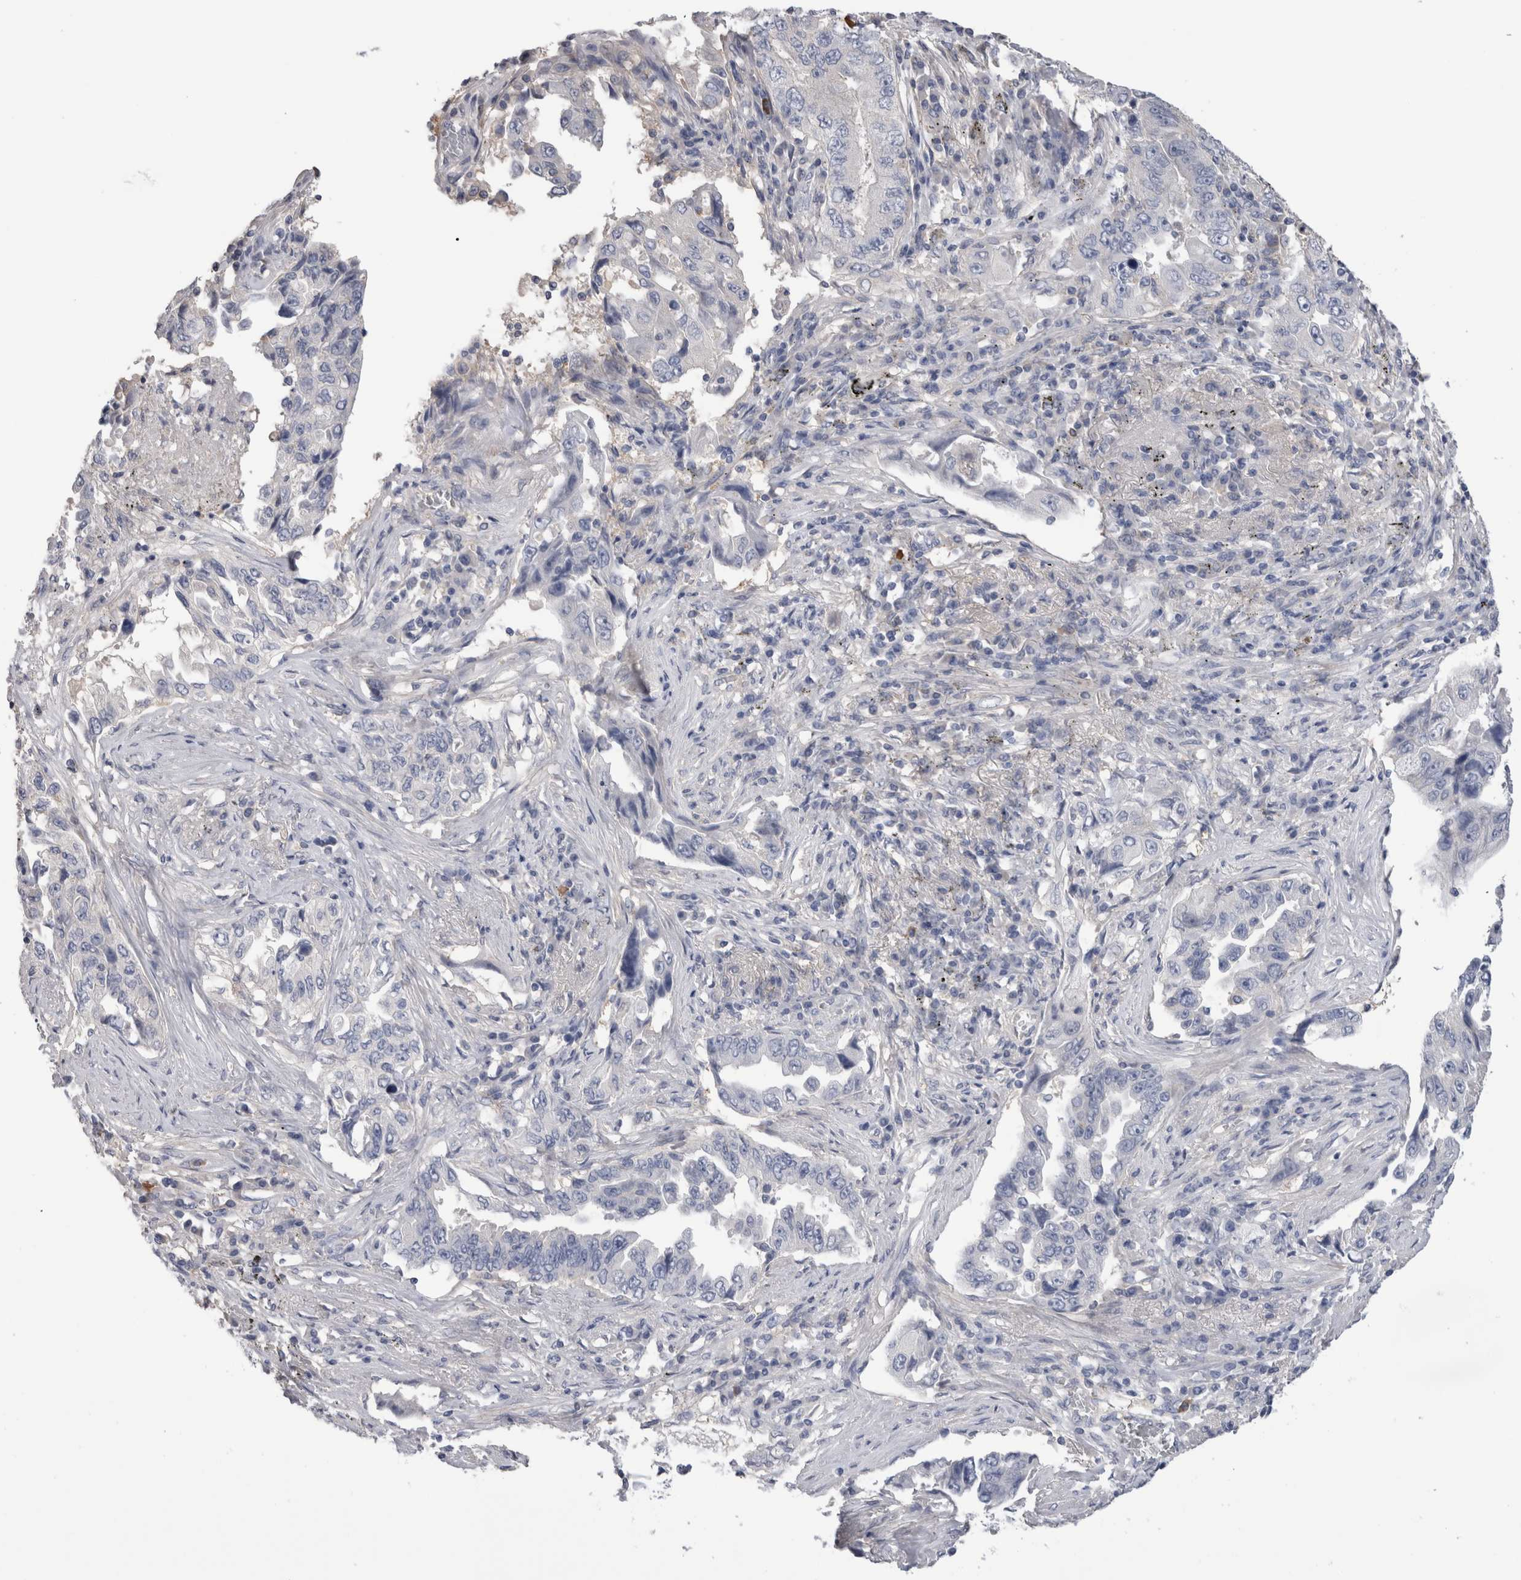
{"staining": {"intensity": "negative", "quantity": "none", "location": "none"}, "tissue": "lung cancer", "cell_type": "Tumor cells", "image_type": "cancer", "snomed": [{"axis": "morphology", "description": "Adenocarcinoma, NOS"}, {"axis": "topography", "description": "Lung"}], "caption": "Immunohistochemical staining of human lung adenocarcinoma reveals no significant positivity in tumor cells.", "gene": "SCRN1", "patient": {"sex": "female", "age": 51}}